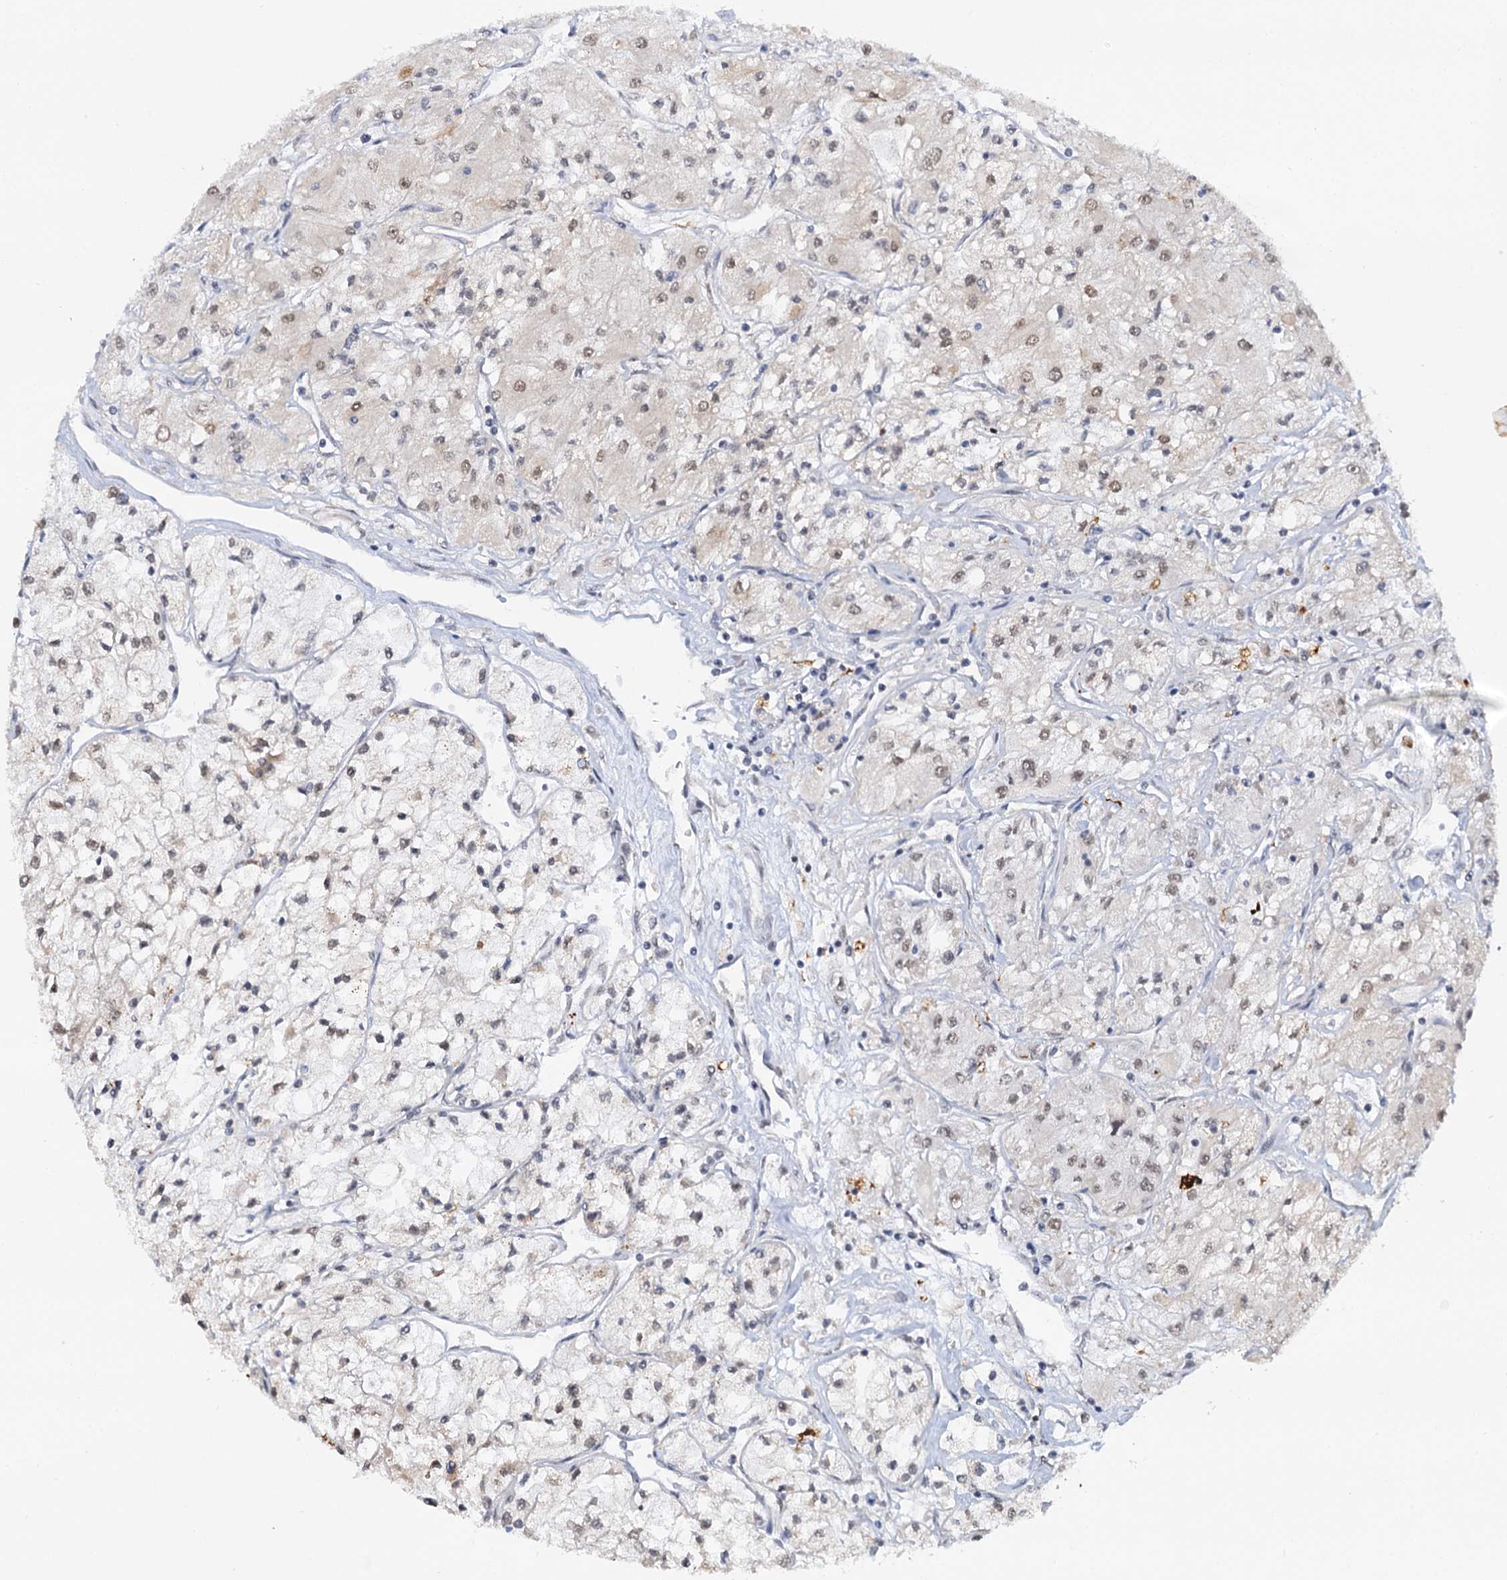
{"staining": {"intensity": "moderate", "quantity": "25%-75%", "location": "nuclear"}, "tissue": "renal cancer", "cell_type": "Tumor cells", "image_type": "cancer", "snomed": [{"axis": "morphology", "description": "Adenocarcinoma, NOS"}, {"axis": "topography", "description": "Kidney"}], "caption": "Renal adenocarcinoma was stained to show a protein in brown. There is medium levels of moderate nuclear positivity in about 25%-75% of tumor cells. (brown staining indicates protein expression, while blue staining denotes nuclei).", "gene": "NAT10", "patient": {"sex": "male", "age": 80}}